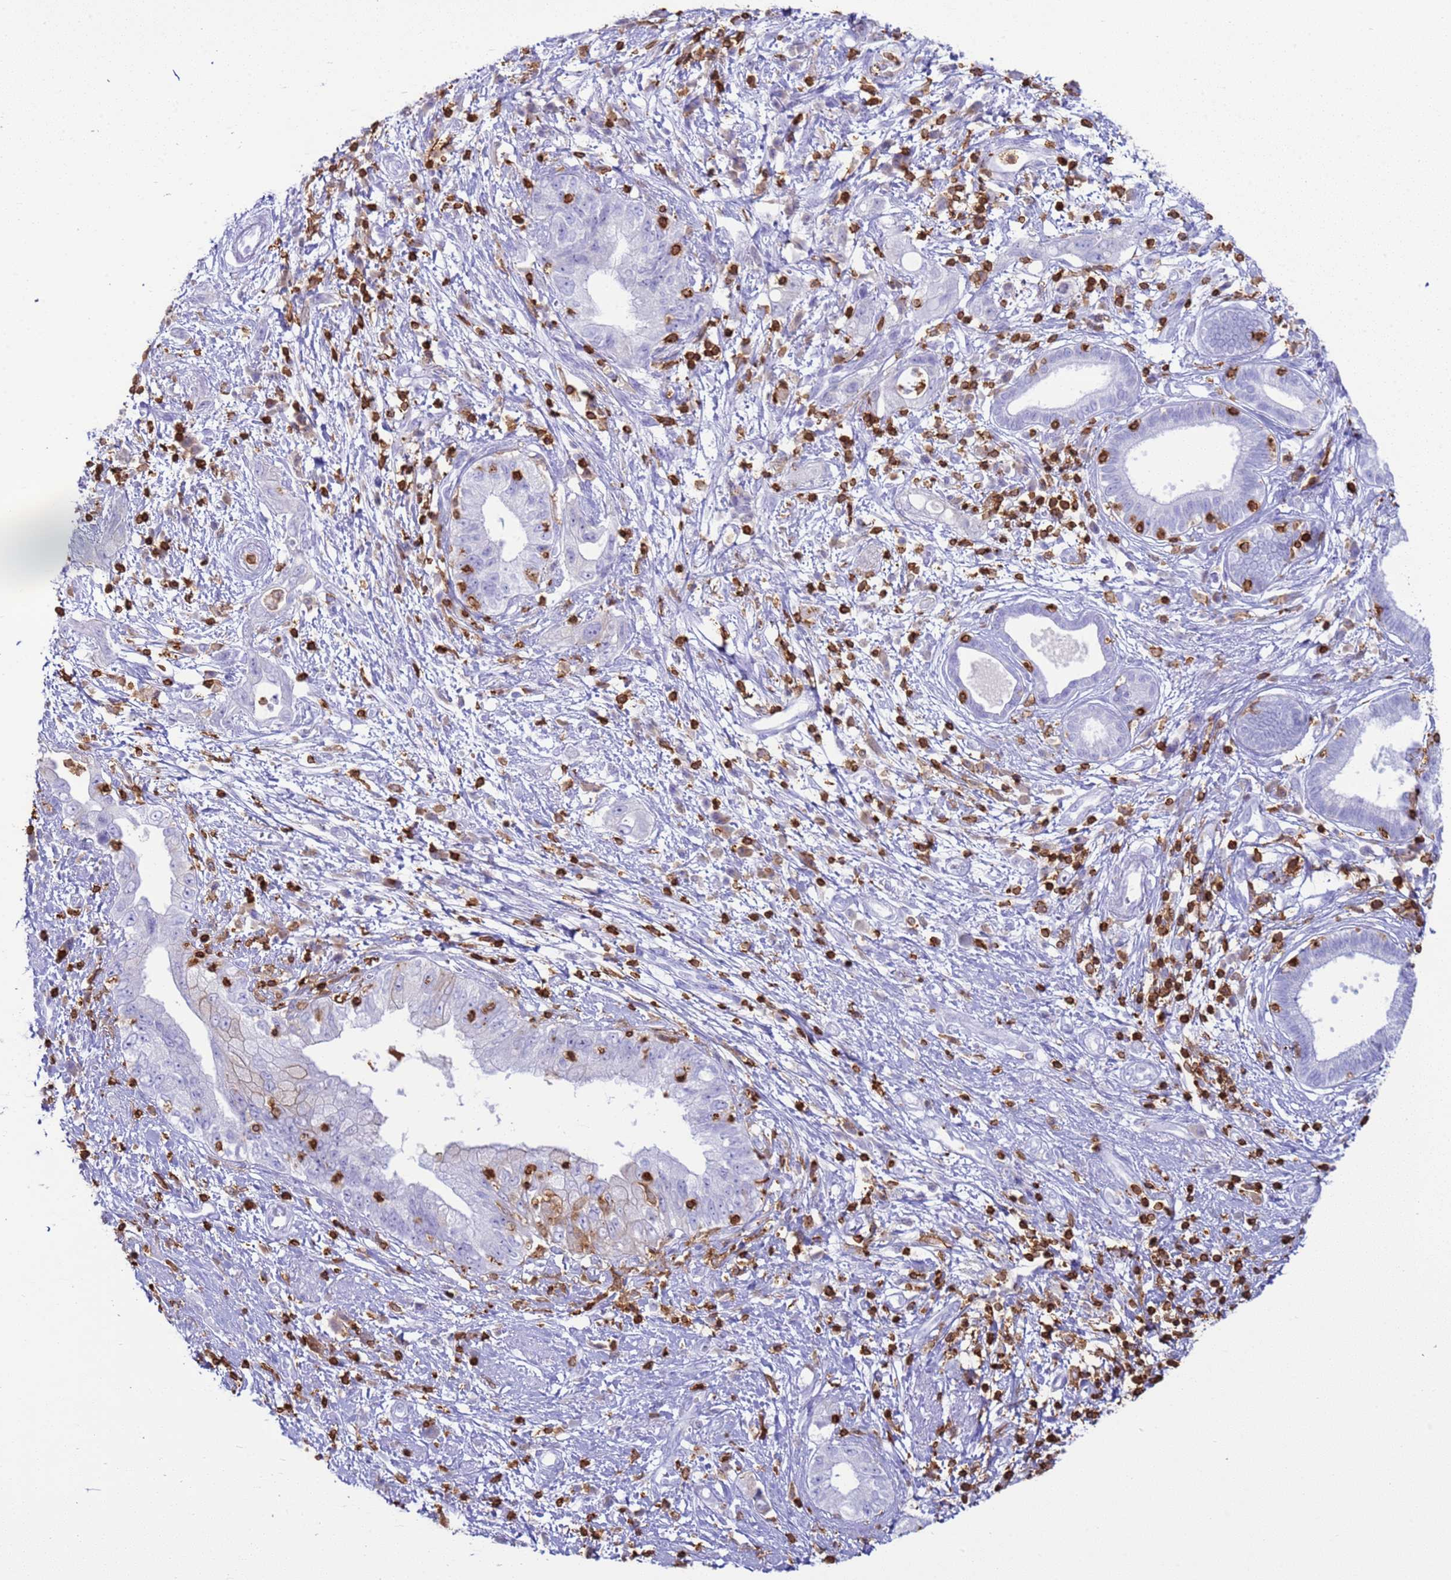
{"staining": {"intensity": "negative", "quantity": "none", "location": "none"}, "tissue": "pancreatic cancer", "cell_type": "Tumor cells", "image_type": "cancer", "snomed": [{"axis": "morphology", "description": "Adenocarcinoma, NOS"}, {"axis": "topography", "description": "Pancreas"}], "caption": "This is an IHC histopathology image of pancreatic cancer. There is no positivity in tumor cells.", "gene": "IRF5", "patient": {"sex": "female", "age": 73}}